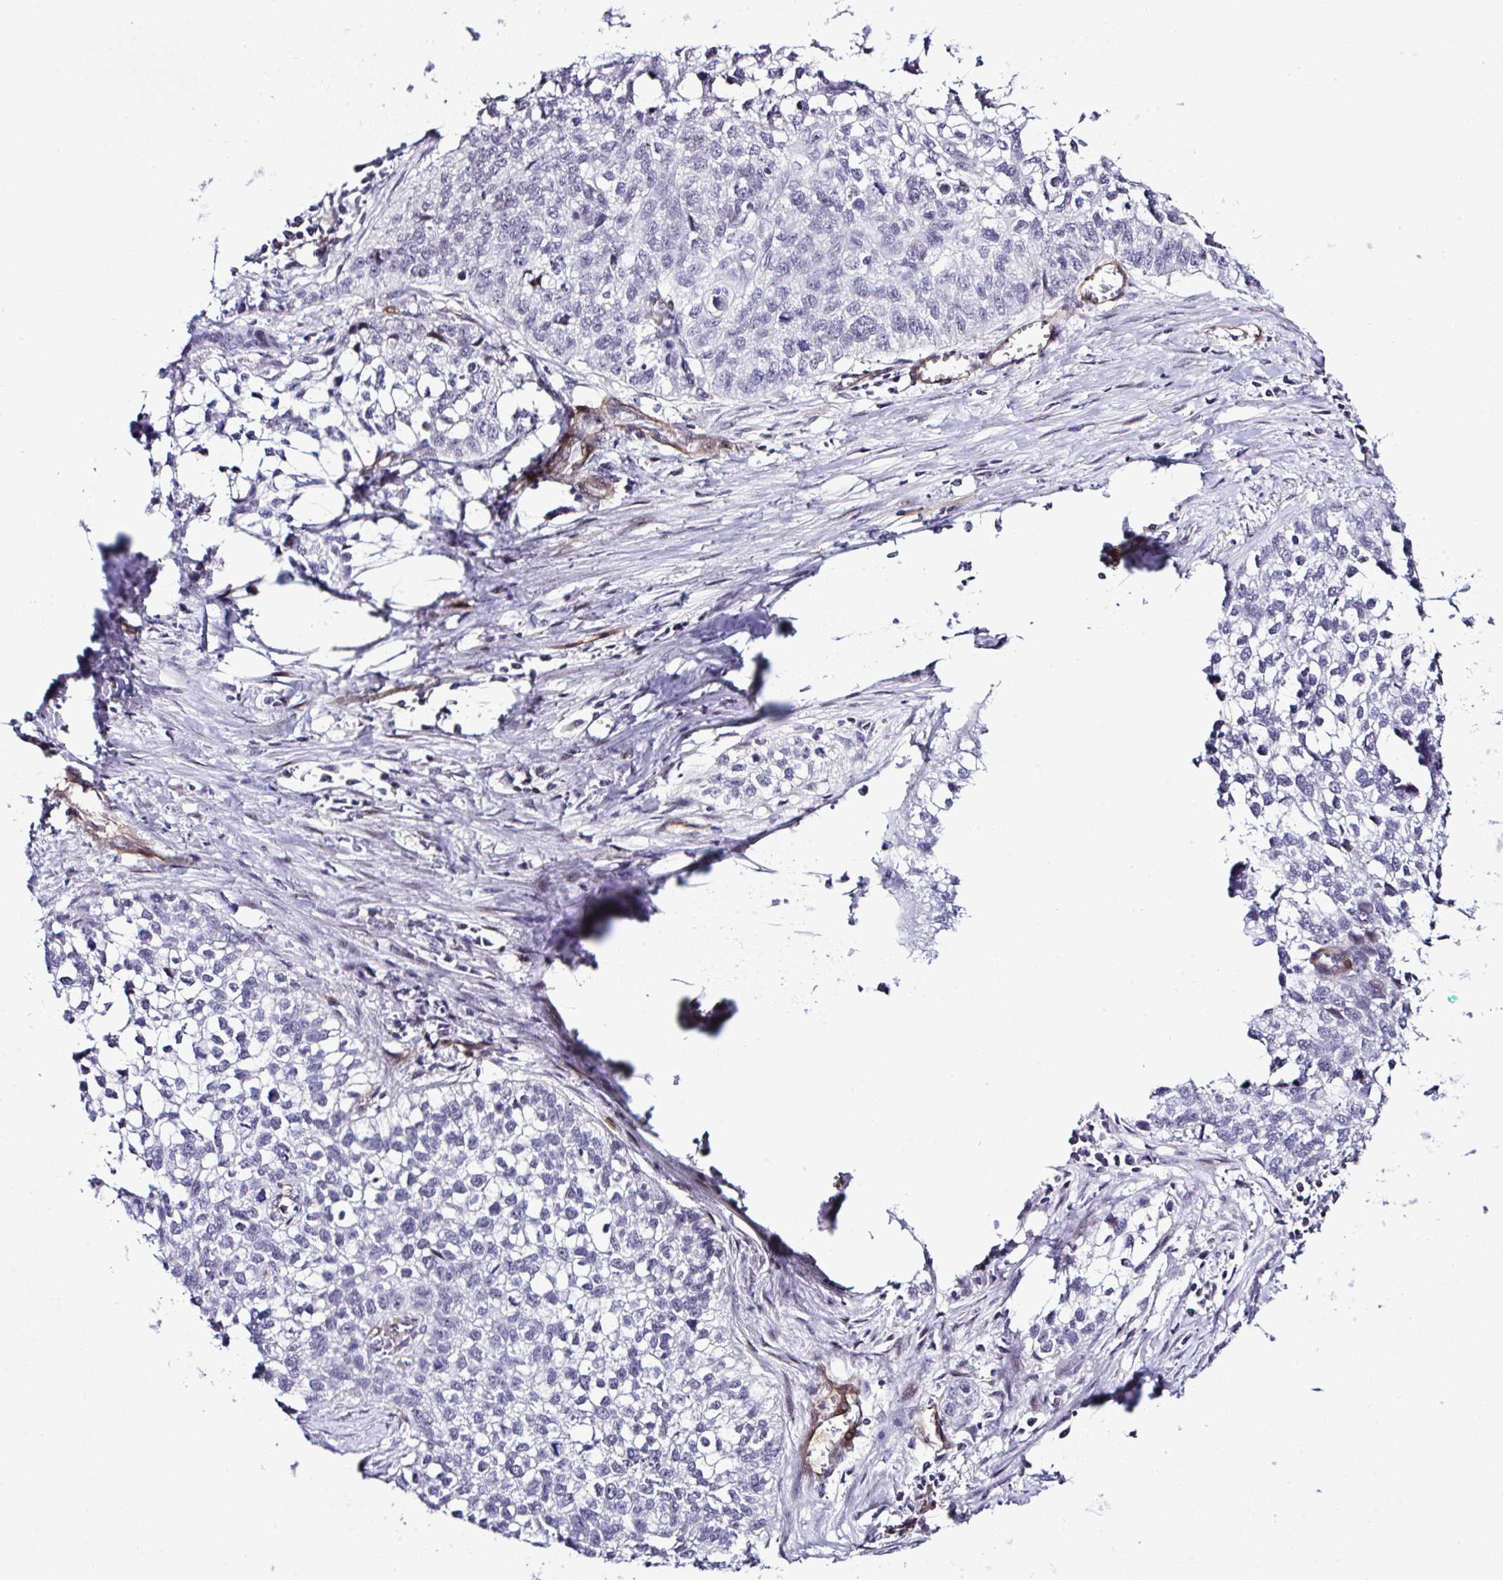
{"staining": {"intensity": "negative", "quantity": "none", "location": "none"}, "tissue": "lung cancer", "cell_type": "Tumor cells", "image_type": "cancer", "snomed": [{"axis": "morphology", "description": "Squamous cell carcinoma, NOS"}, {"axis": "topography", "description": "Lung"}], "caption": "High magnification brightfield microscopy of lung cancer (squamous cell carcinoma) stained with DAB (brown) and counterstained with hematoxylin (blue): tumor cells show no significant expression.", "gene": "FBXO34", "patient": {"sex": "male", "age": 74}}